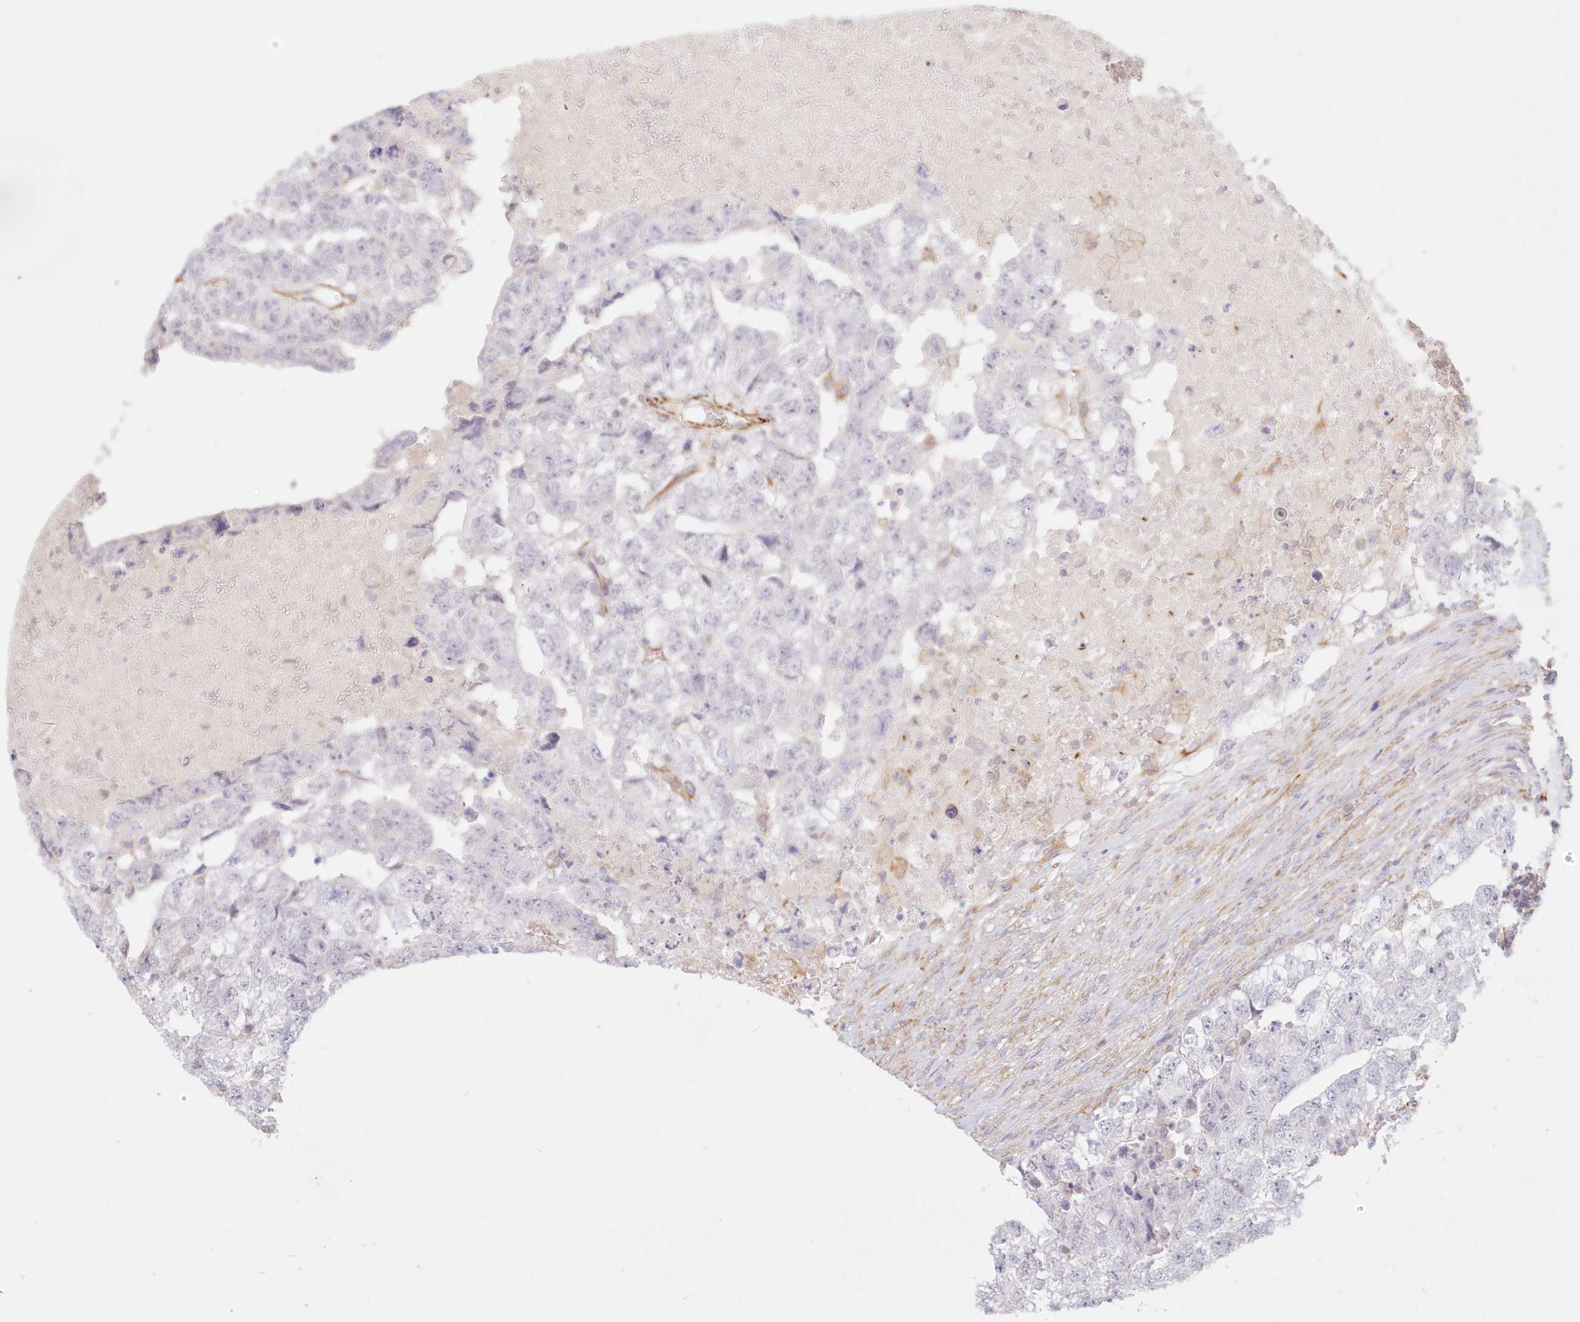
{"staining": {"intensity": "negative", "quantity": "none", "location": "none"}, "tissue": "testis cancer", "cell_type": "Tumor cells", "image_type": "cancer", "snomed": [{"axis": "morphology", "description": "Carcinoma, Embryonal, NOS"}, {"axis": "topography", "description": "Testis"}], "caption": "Immunohistochemistry (IHC) micrograph of embryonal carcinoma (testis) stained for a protein (brown), which displays no positivity in tumor cells.", "gene": "DMRTB1", "patient": {"sex": "male", "age": 36}}